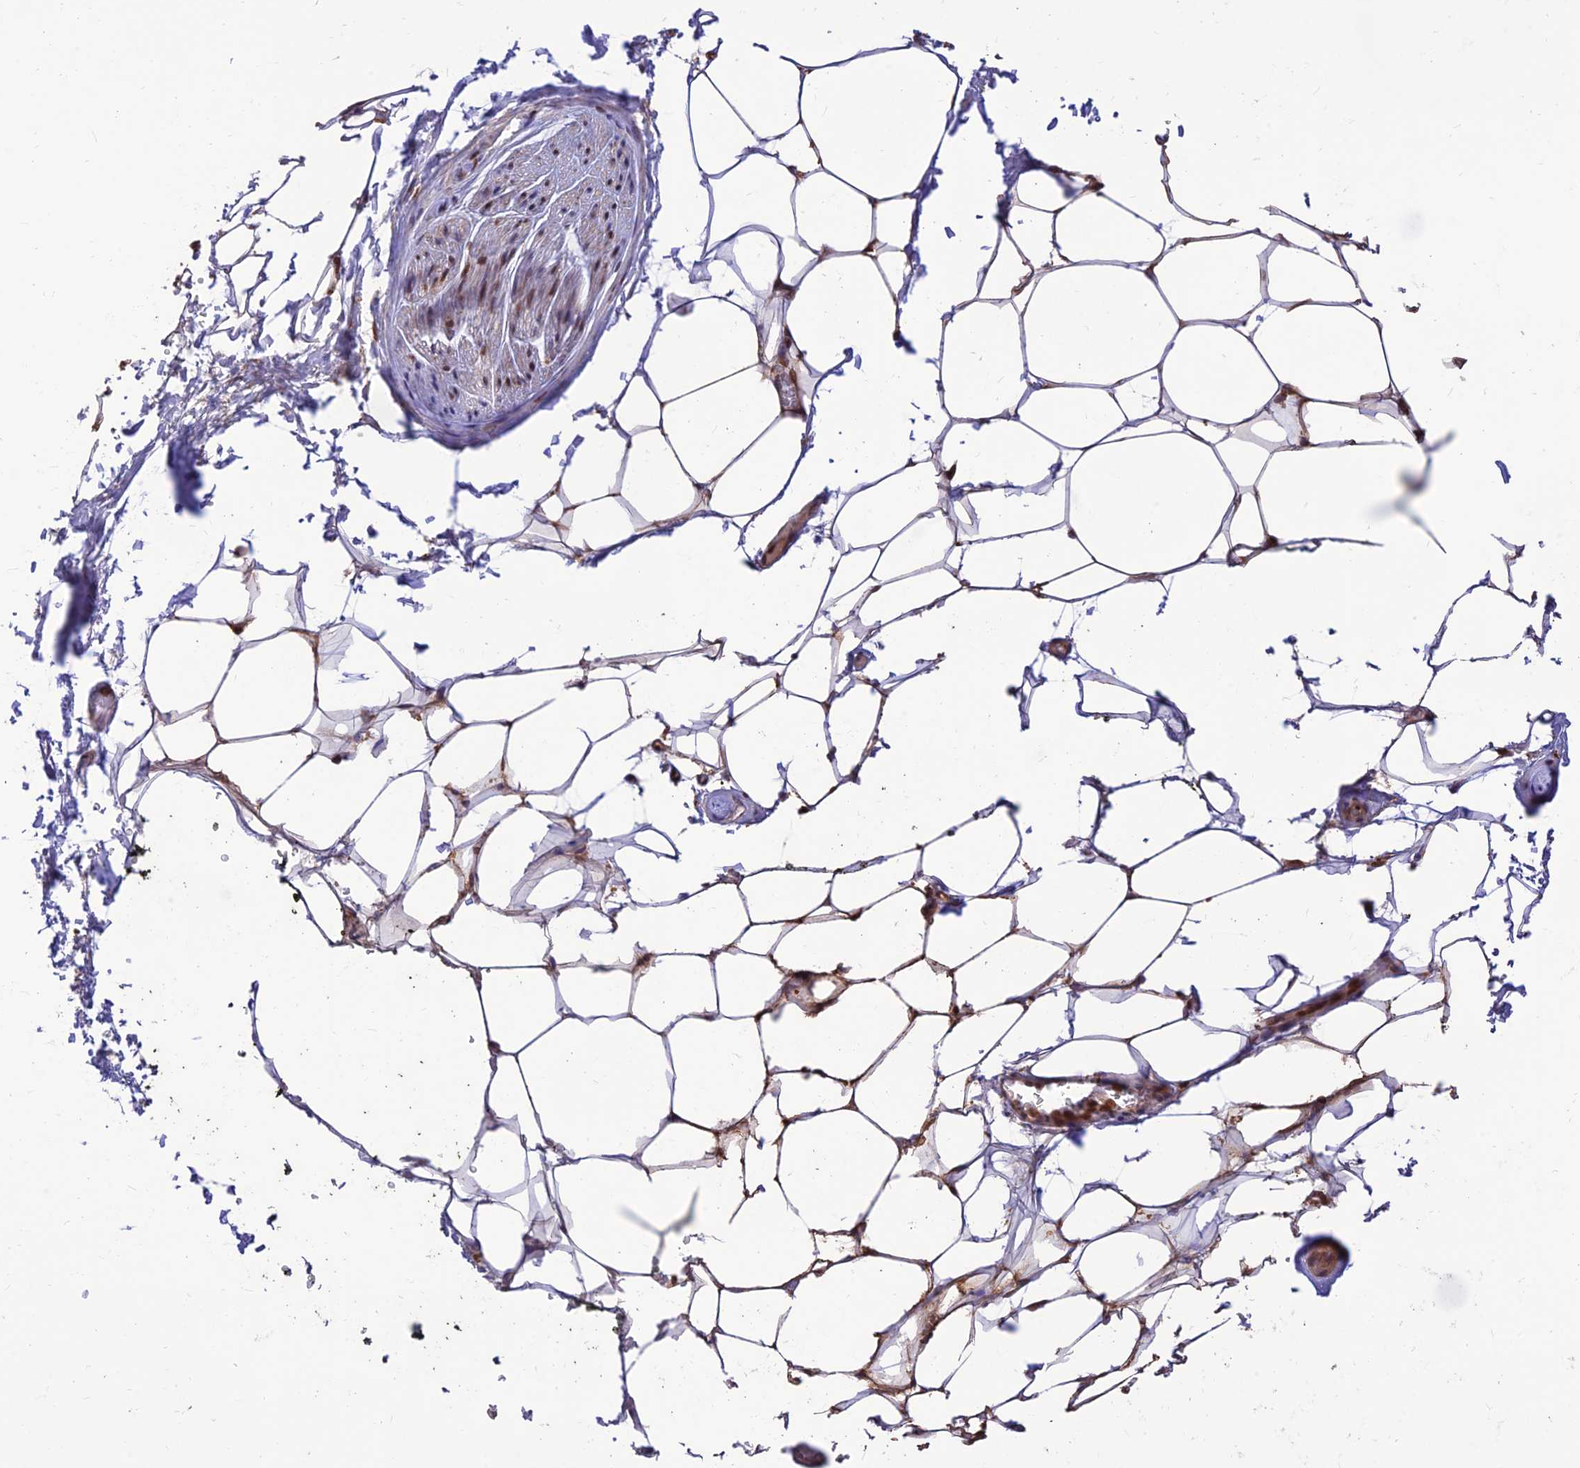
{"staining": {"intensity": "moderate", "quantity": ">75%", "location": "nuclear"}, "tissue": "adipose tissue", "cell_type": "Adipocytes", "image_type": "normal", "snomed": [{"axis": "morphology", "description": "Normal tissue, NOS"}, {"axis": "morphology", "description": "Adenocarcinoma, Low grade"}, {"axis": "topography", "description": "Prostate"}, {"axis": "topography", "description": "Peripheral nerve tissue"}], "caption": "Immunohistochemical staining of normal human adipose tissue demonstrates moderate nuclear protein expression in approximately >75% of adipocytes. (Stains: DAB (3,3'-diaminobenzidine) in brown, nuclei in blue, Microscopy: brightfield microscopy at high magnification).", "gene": "FAM186B", "patient": {"sex": "male", "age": 63}}